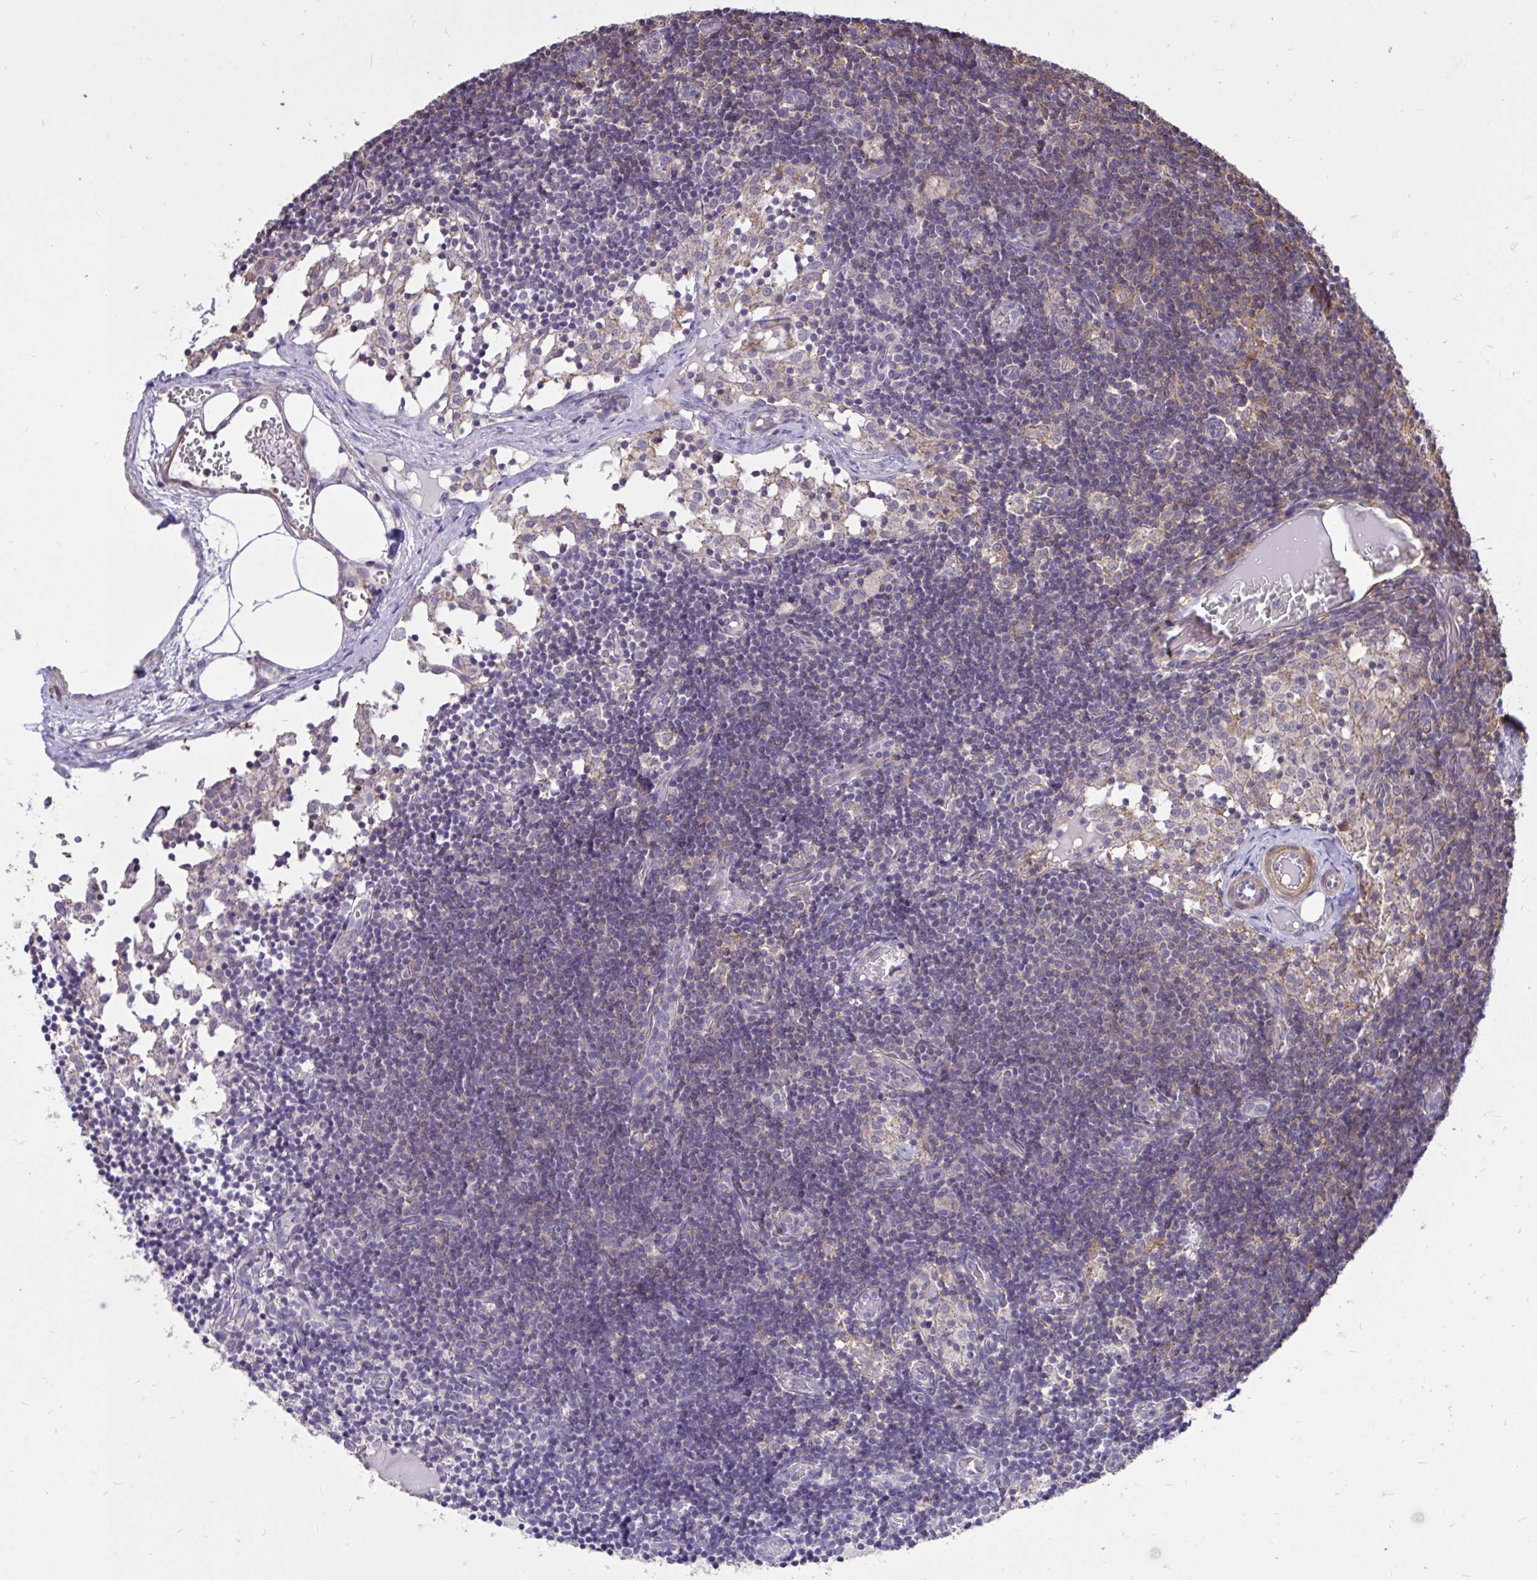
{"staining": {"intensity": "negative", "quantity": "none", "location": "none"}, "tissue": "lymph node", "cell_type": "Germinal center cells", "image_type": "normal", "snomed": [{"axis": "morphology", "description": "Normal tissue, NOS"}, {"axis": "topography", "description": "Lymph node"}], "caption": "The image demonstrates no significant staining in germinal center cells of lymph node. Nuclei are stained in blue.", "gene": "IGFL2", "patient": {"sex": "female", "age": 31}}